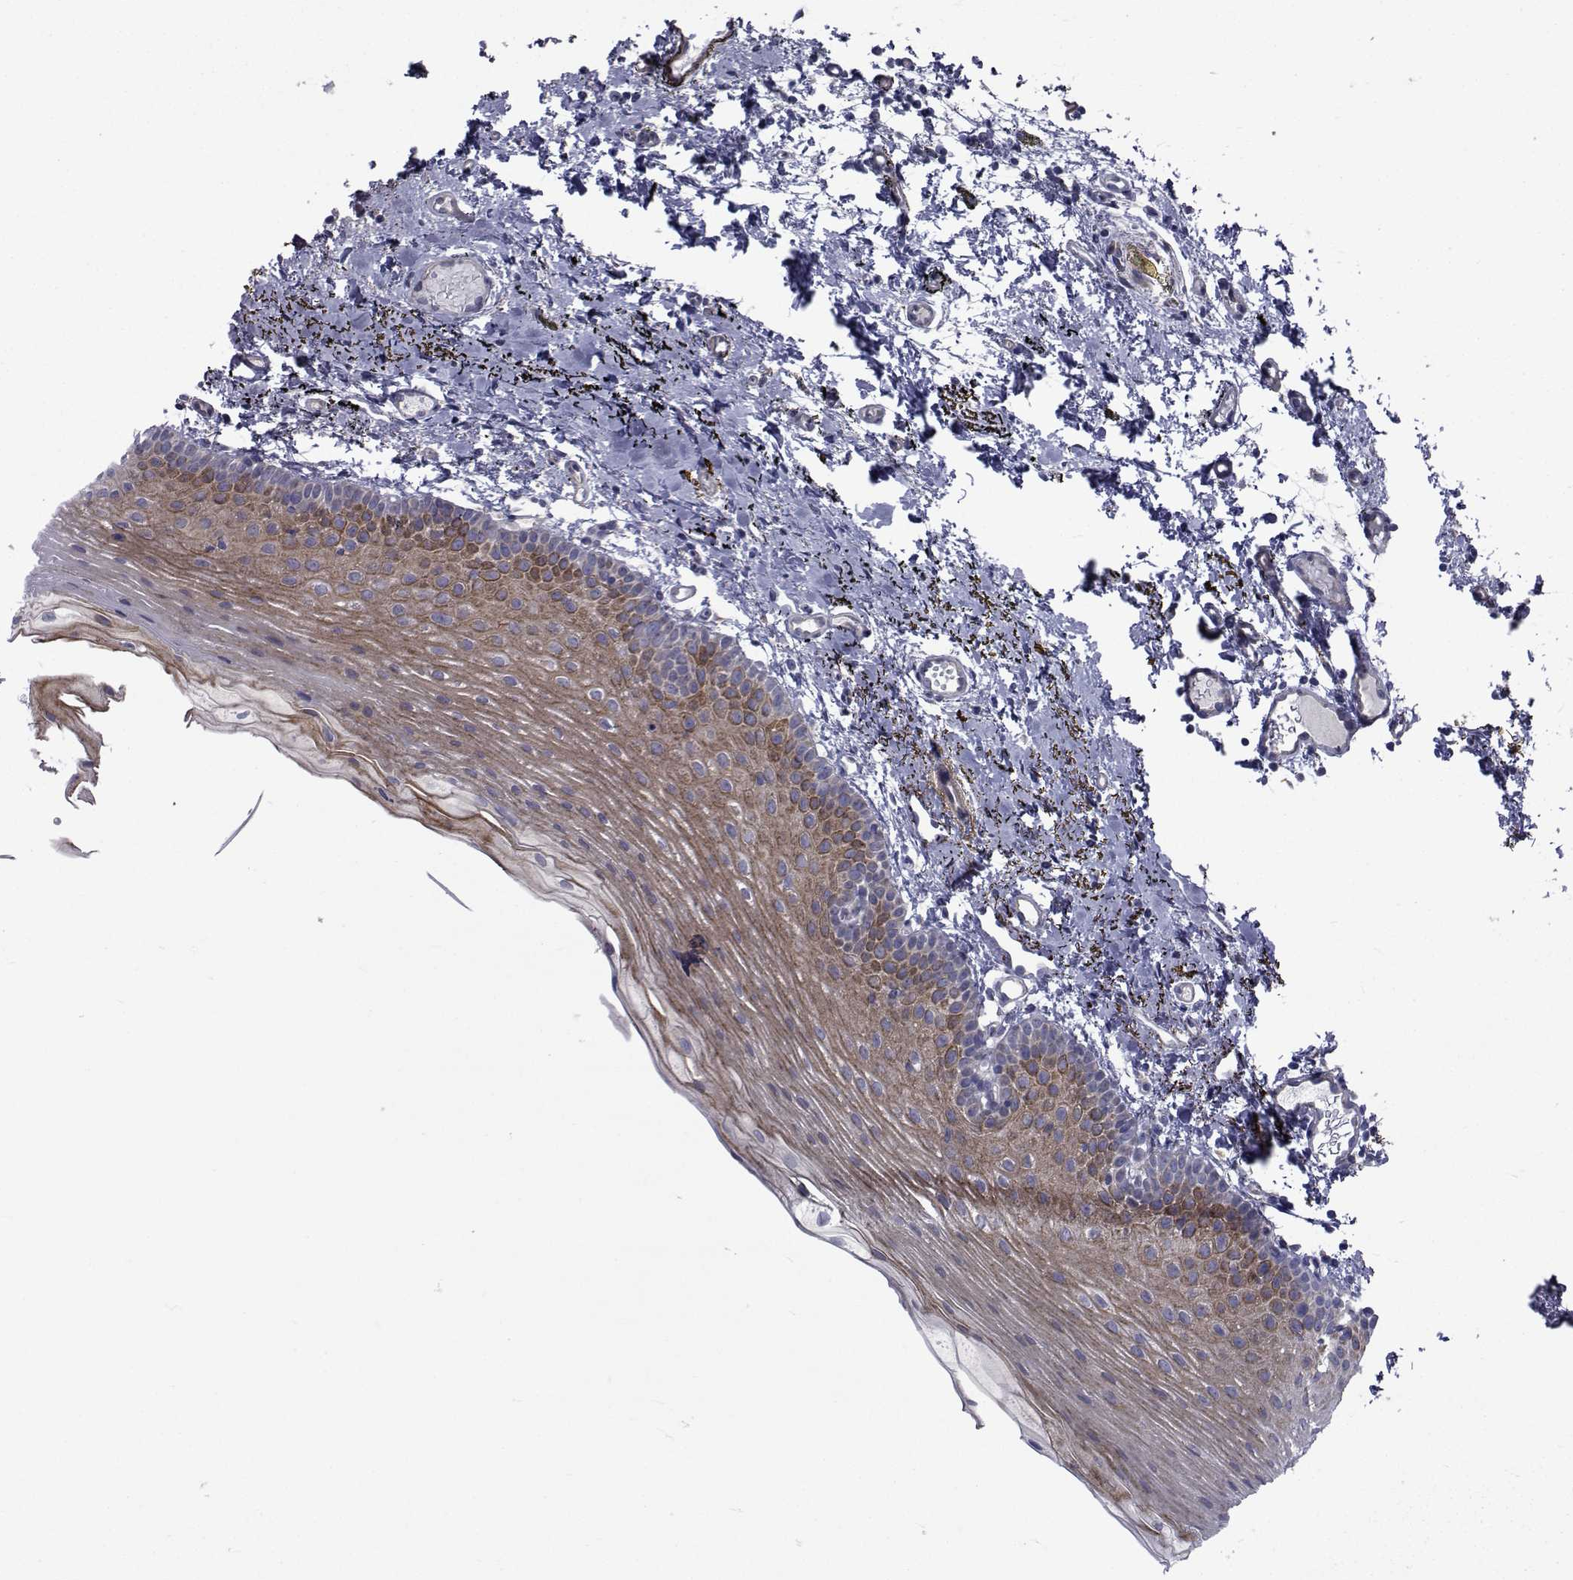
{"staining": {"intensity": "moderate", "quantity": "25%-75%", "location": "cytoplasmic/membranous"}, "tissue": "oral mucosa", "cell_type": "Squamous epithelial cells", "image_type": "normal", "snomed": [{"axis": "morphology", "description": "Normal tissue, NOS"}, {"axis": "topography", "description": "Oral tissue"}], "caption": "DAB immunohistochemical staining of benign human oral mucosa reveals moderate cytoplasmic/membranous protein staining in approximately 25%-75% of squamous epithelial cells. Ihc stains the protein in brown and the nuclei are stained blue.", "gene": "CFAP74", "patient": {"sex": "female", "age": 57}}